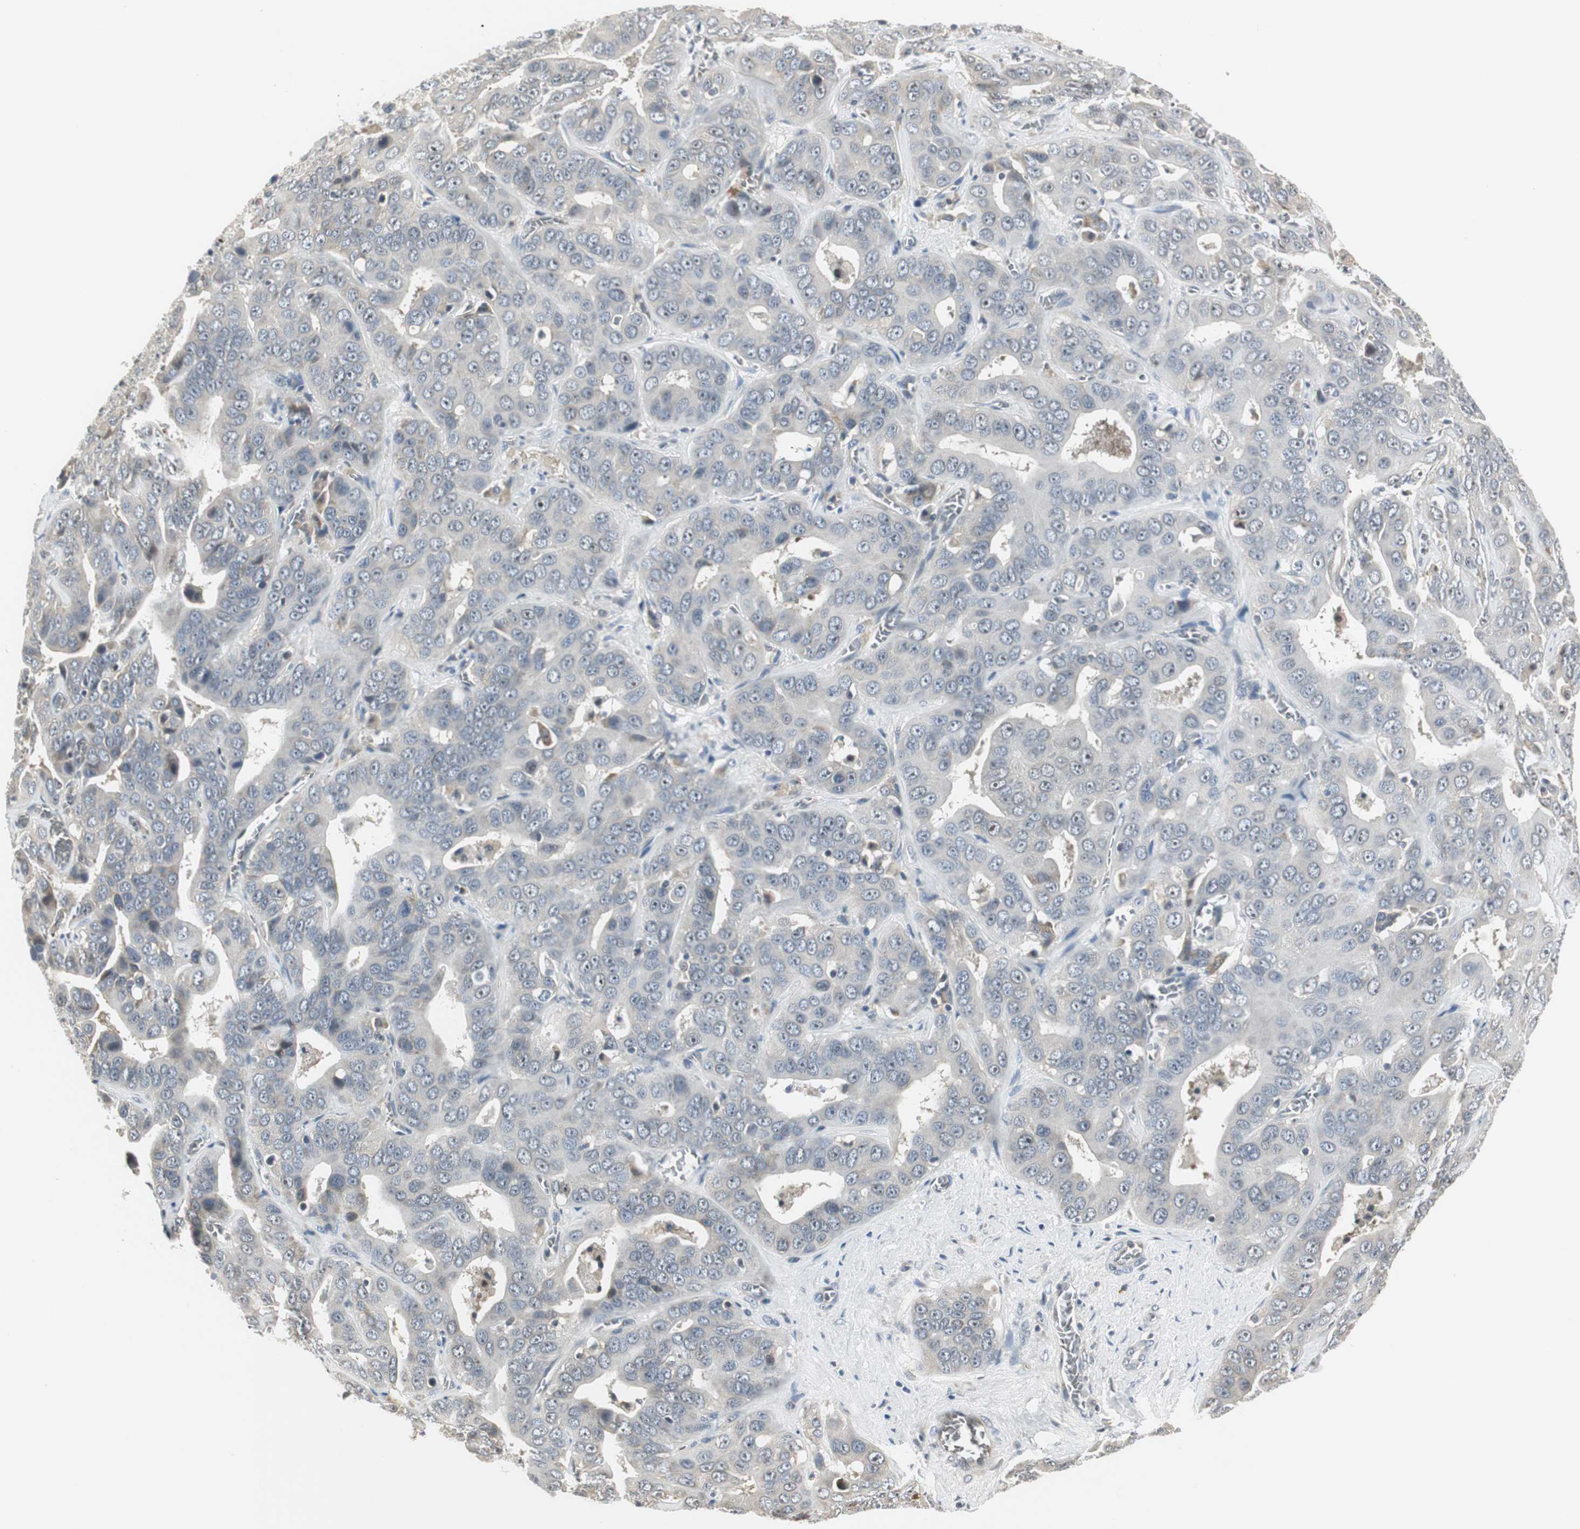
{"staining": {"intensity": "negative", "quantity": "none", "location": "none"}, "tissue": "liver cancer", "cell_type": "Tumor cells", "image_type": "cancer", "snomed": [{"axis": "morphology", "description": "Cholangiocarcinoma"}, {"axis": "topography", "description": "Liver"}], "caption": "Immunohistochemistry micrograph of human liver cholangiocarcinoma stained for a protein (brown), which reveals no staining in tumor cells.", "gene": "CCT5", "patient": {"sex": "female", "age": 52}}